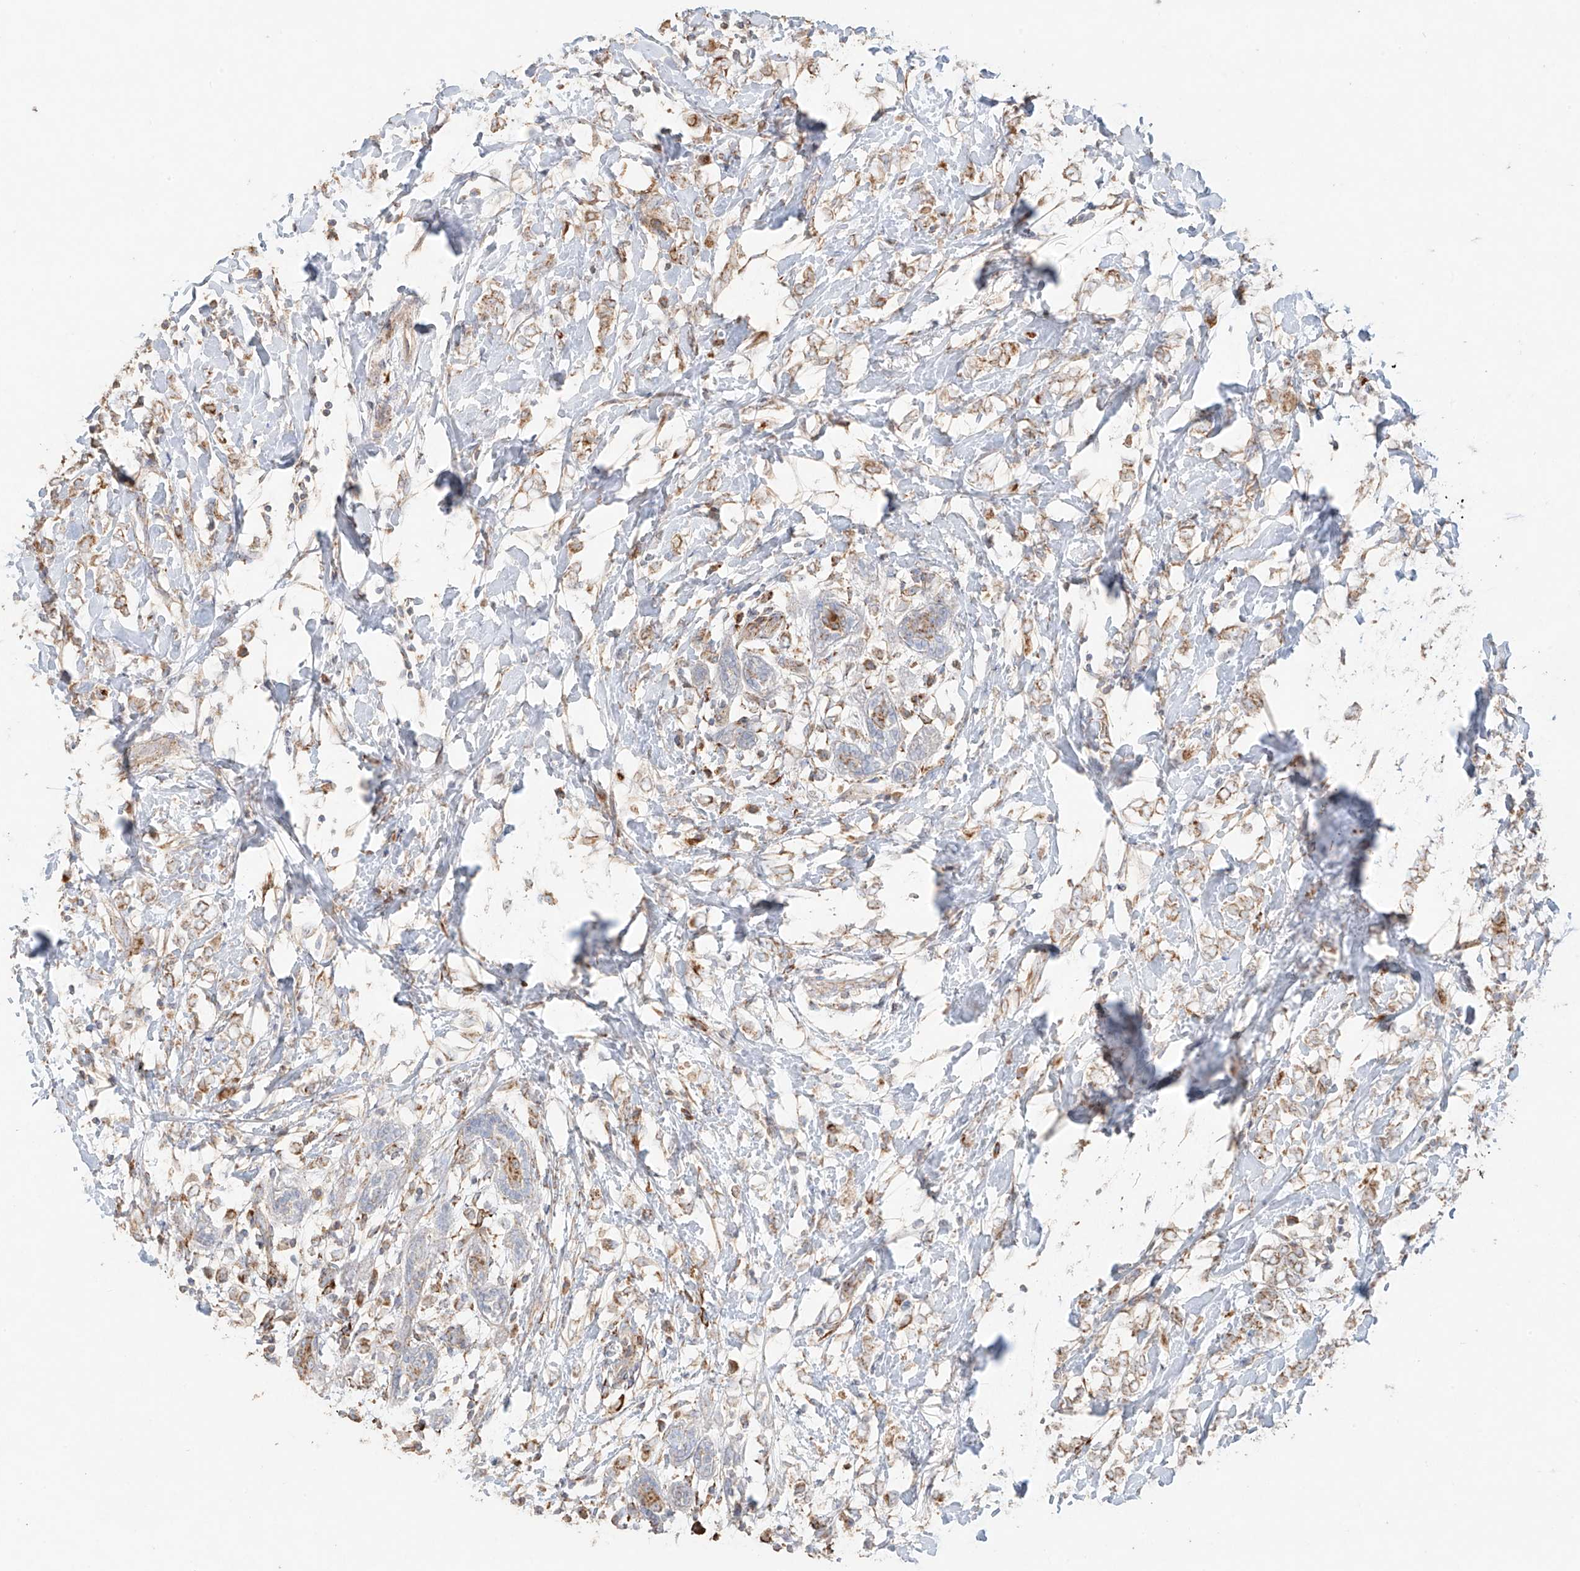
{"staining": {"intensity": "moderate", "quantity": ">75%", "location": "cytoplasmic/membranous"}, "tissue": "breast cancer", "cell_type": "Tumor cells", "image_type": "cancer", "snomed": [{"axis": "morphology", "description": "Normal tissue, NOS"}, {"axis": "morphology", "description": "Lobular carcinoma"}, {"axis": "topography", "description": "Breast"}], "caption": "Immunohistochemistry (IHC) image of breast cancer stained for a protein (brown), which displays medium levels of moderate cytoplasmic/membranous expression in about >75% of tumor cells.", "gene": "COLGALT2", "patient": {"sex": "female", "age": 47}}